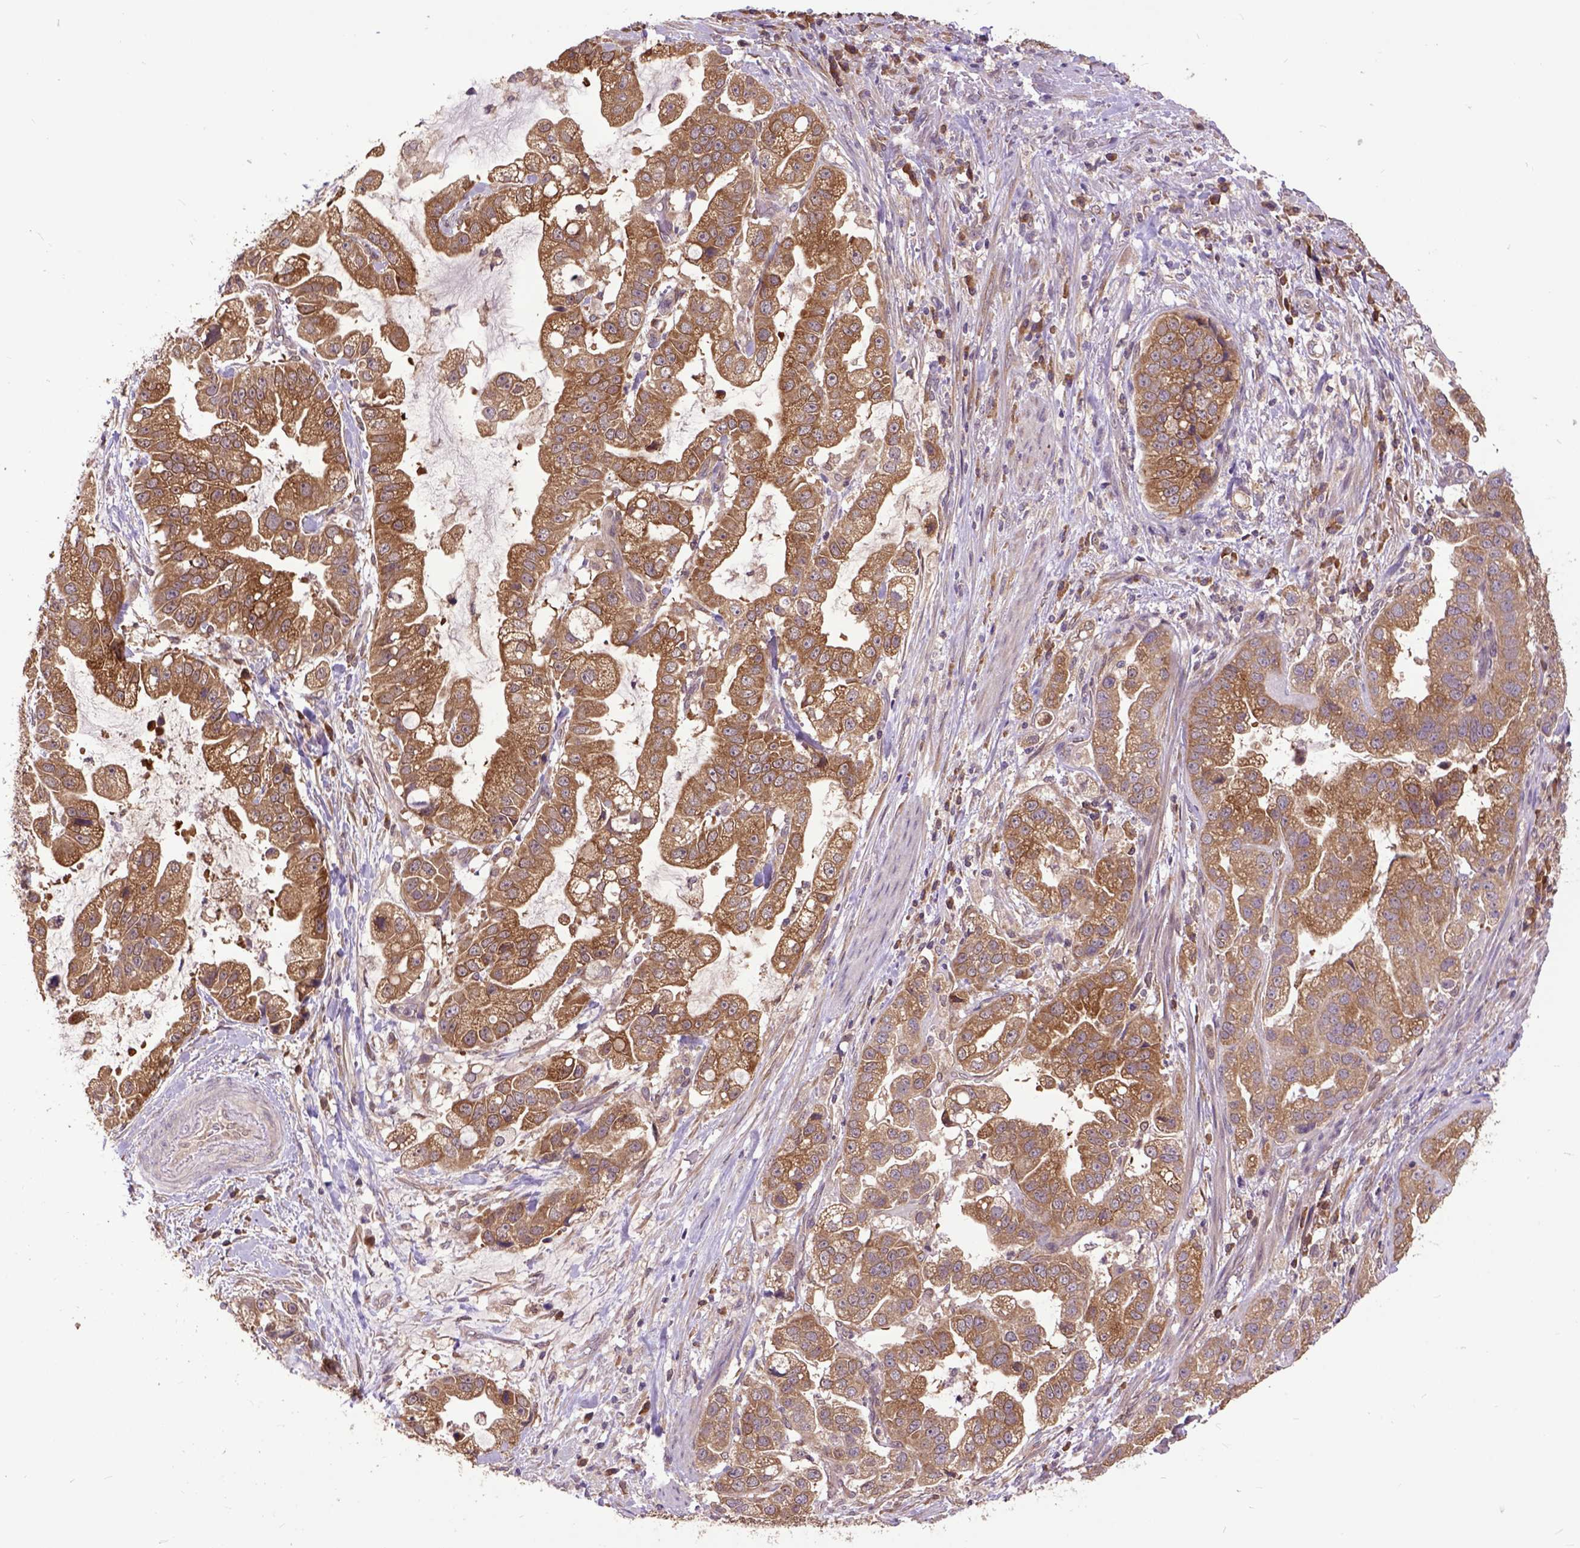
{"staining": {"intensity": "moderate", "quantity": ">75%", "location": "cytoplasmic/membranous"}, "tissue": "stomach cancer", "cell_type": "Tumor cells", "image_type": "cancer", "snomed": [{"axis": "morphology", "description": "Adenocarcinoma, NOS"}, {"axis": "topography", "description": "Stomach"}], "caption": "DAB immunohistochemical staining of human stomach cancer (adenocarcinoma) demonstrates moderate cytoplasmic/membranous protein positivity in approximately >75% of tumor cells.", "gene": "ARL1", "patient": {"sex": "male", "age": 59}}